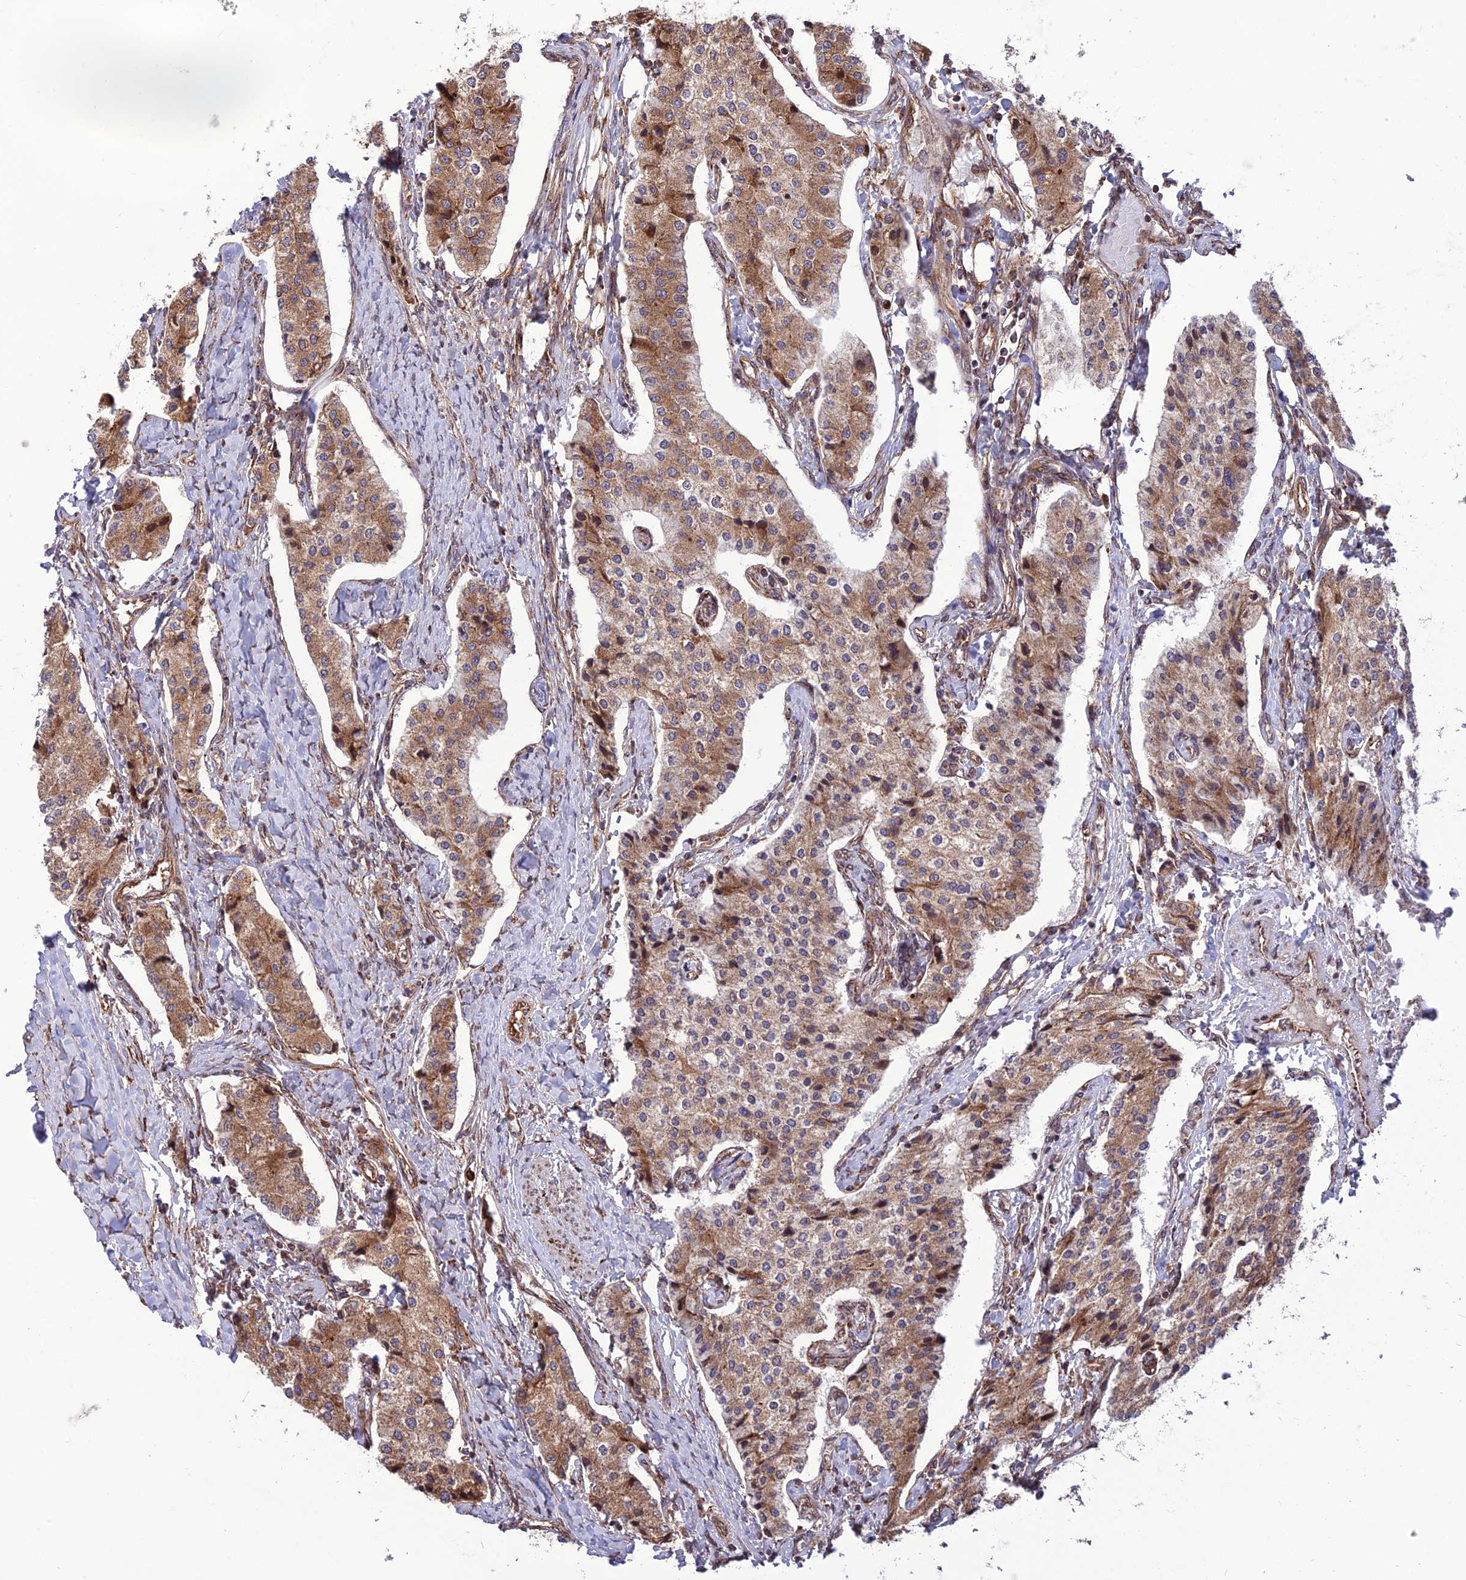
{"staining": {"intensity": "moderate", "quantity": ">75%", "location": "cytoplasmic/membranous"}, "tissue": "carcinoid", "cell_type": "Tumor cells", "image_type": "cancer", "snomed": [{"axis": "morphology", "description": "Carcinoid, malignant, NOS"}, {"axis": "topography", "description": "Colon"}], "caption": "IHC micrograph of neoplastic tissue: carcinoid stained using immunohistochemistry (IHC) displays medium levels of moderate protein expression localized specifically in the cytoplasmic/membranous of tumor cells, appearing as a cytoplasmic/membranous brown color.", "gene": "CRTAP", "patient": {"sex": "female", "age": 52}}